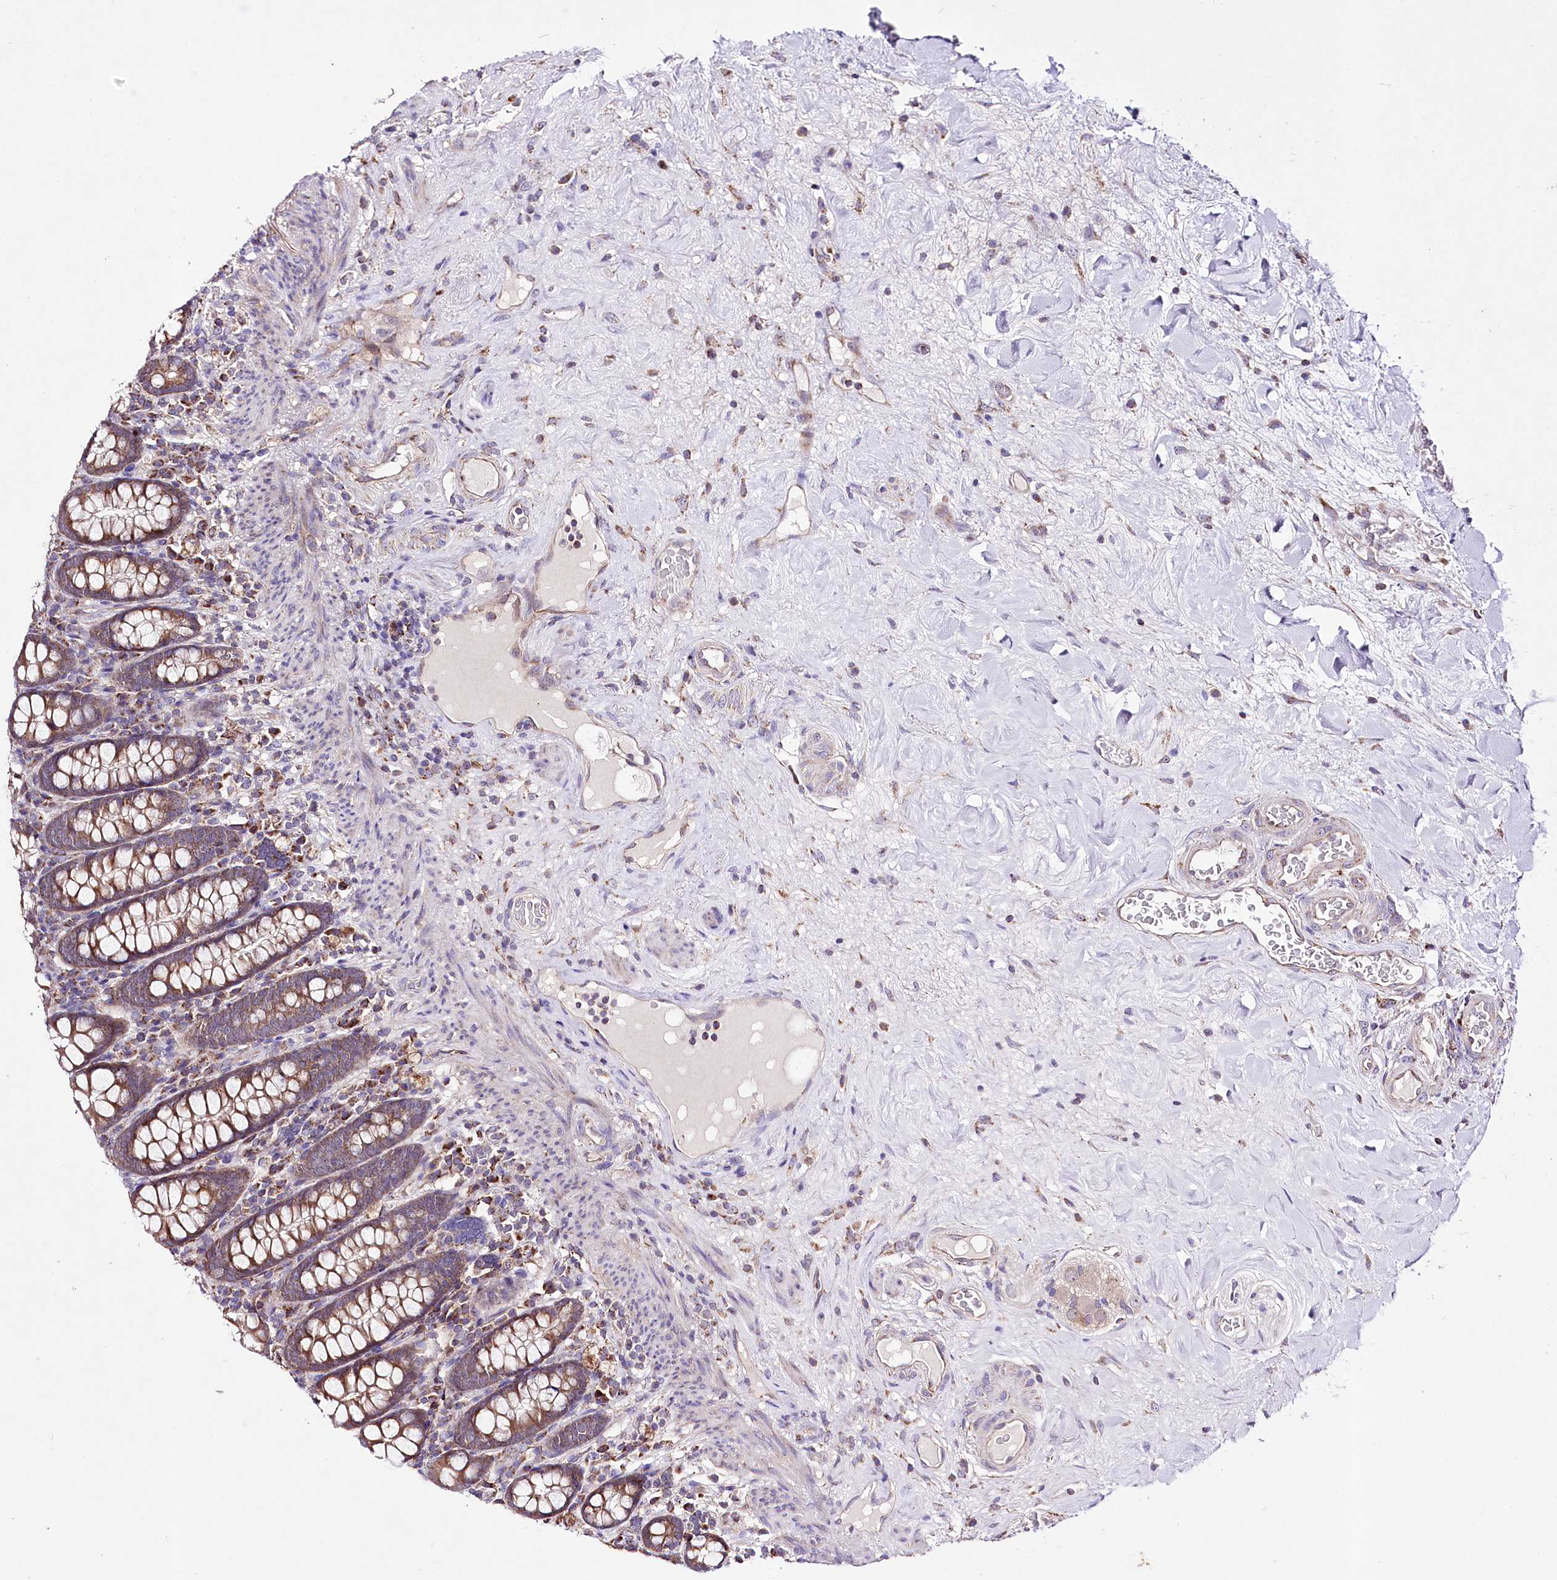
{"staining": {"intensity": "weak", "quantity": ">75%", "location": "cytoplasmic/membranous"}, "tissue": "colon", "cell_type": "Endothelial cells", "image_type": "normal", "snomed": [{"axis": "morphology", "description": "Normal tissue, NOS"}, {"axis": "topography", "description": "Colon"}], "caption": "Unremarkable colon displays weak cytoplasmic/membranous expression in approximately >75% of endothelial cells.", "gene": "ATE1", "patient": {"sex": "female", "age": 79}}